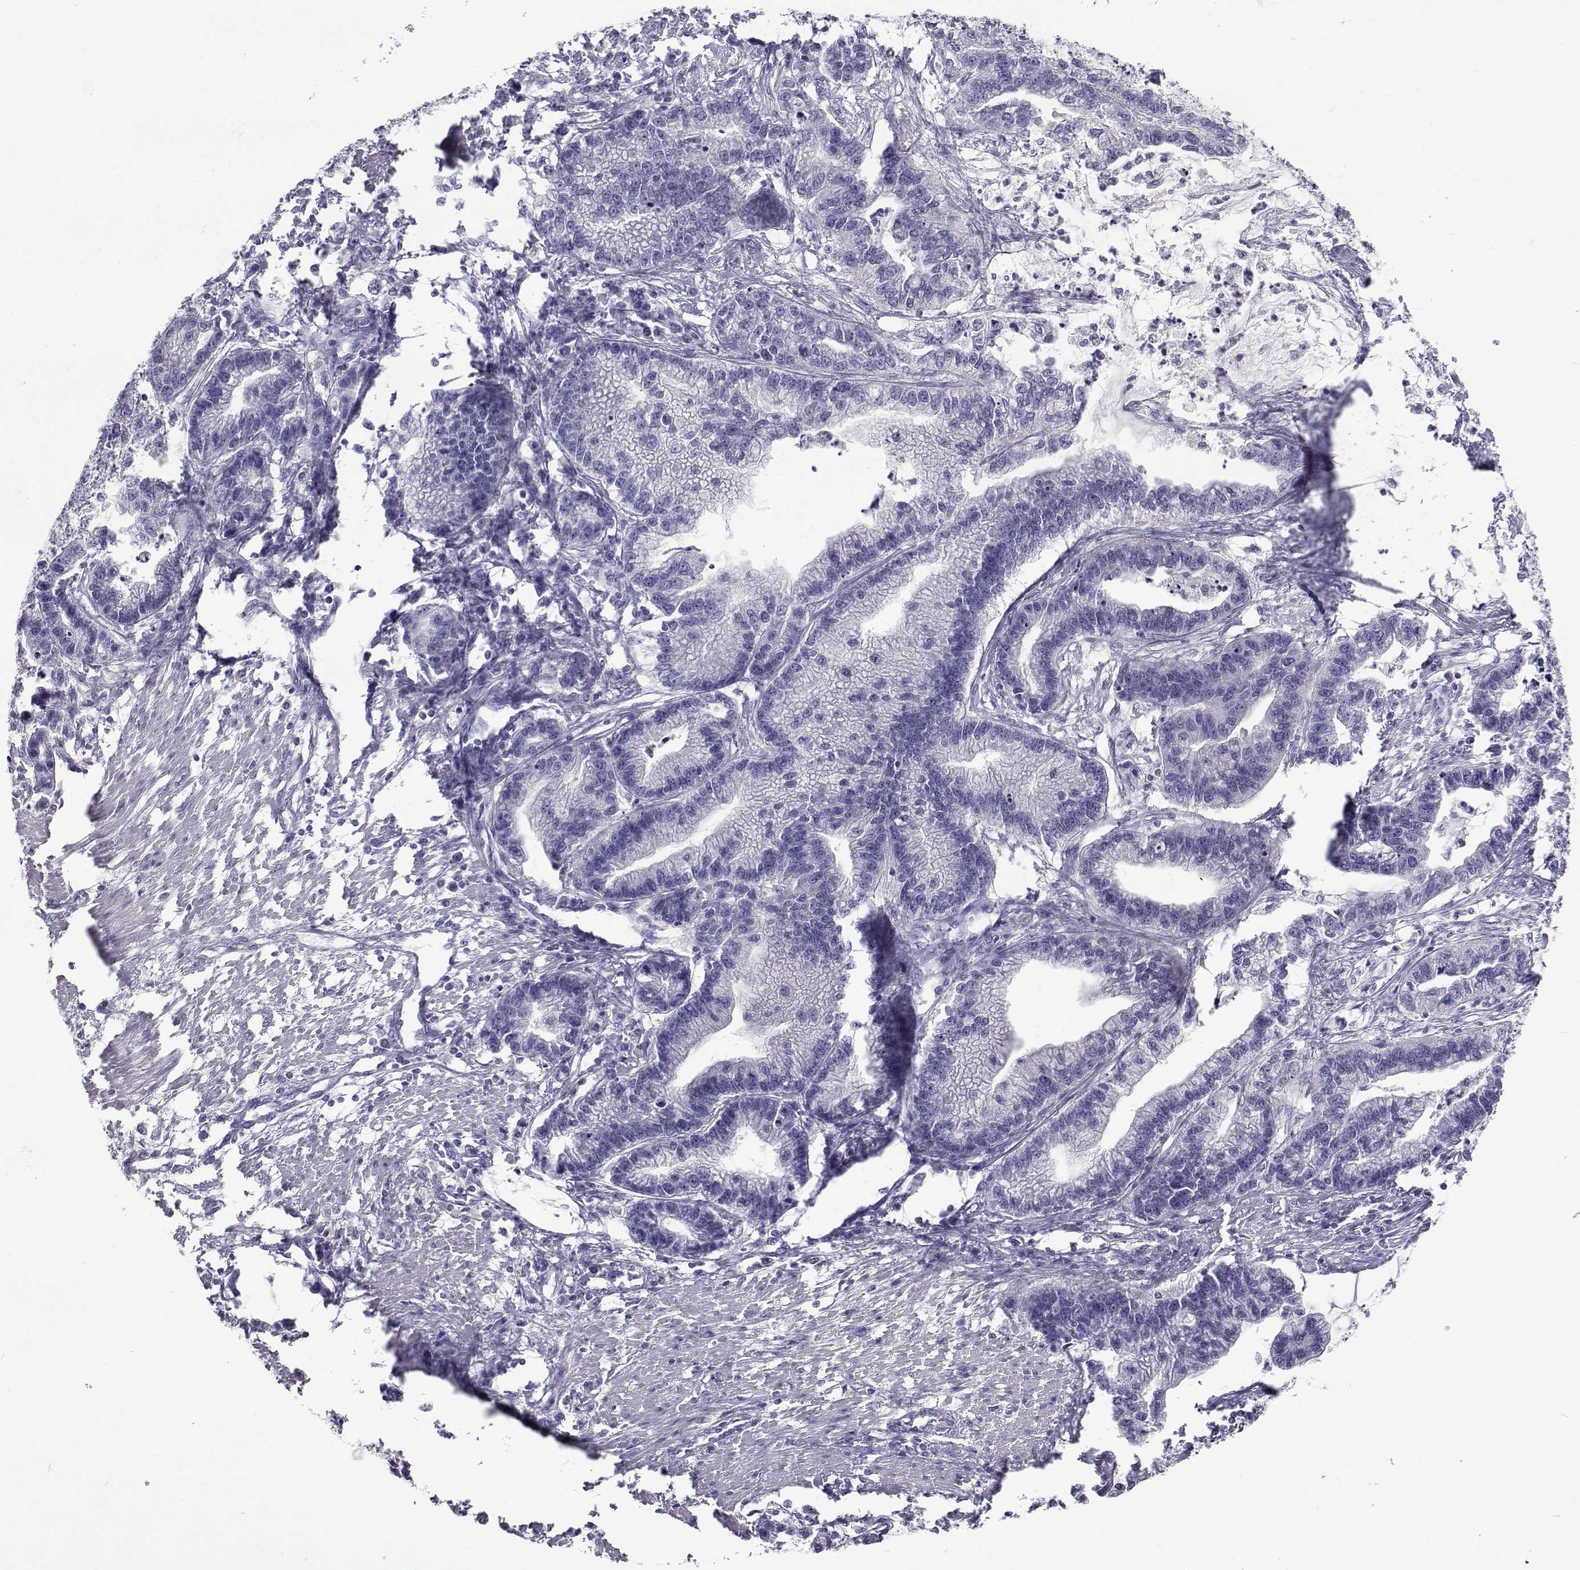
{"staining": {"intensity": "negative", "quantity": "none", "location": "none"}, "tissue": "stomach cancer", "cell_type": "Tumor cells", "image_type": "cancer", "snomed": [{"axis": "morphology", "description": "Adenocarcinoma, NOS"}, {"axis": "topography", "description": "Stomach"}], "caption": "IHC histopathology image of neoplastic tissue: human stomach cancer stained with DAB (3,3'-diaminobenzidine) exhibits no significant protein positivity in tumor cells.", "gene": "GALM", "patient": {"sex": "male", "age": 83}}